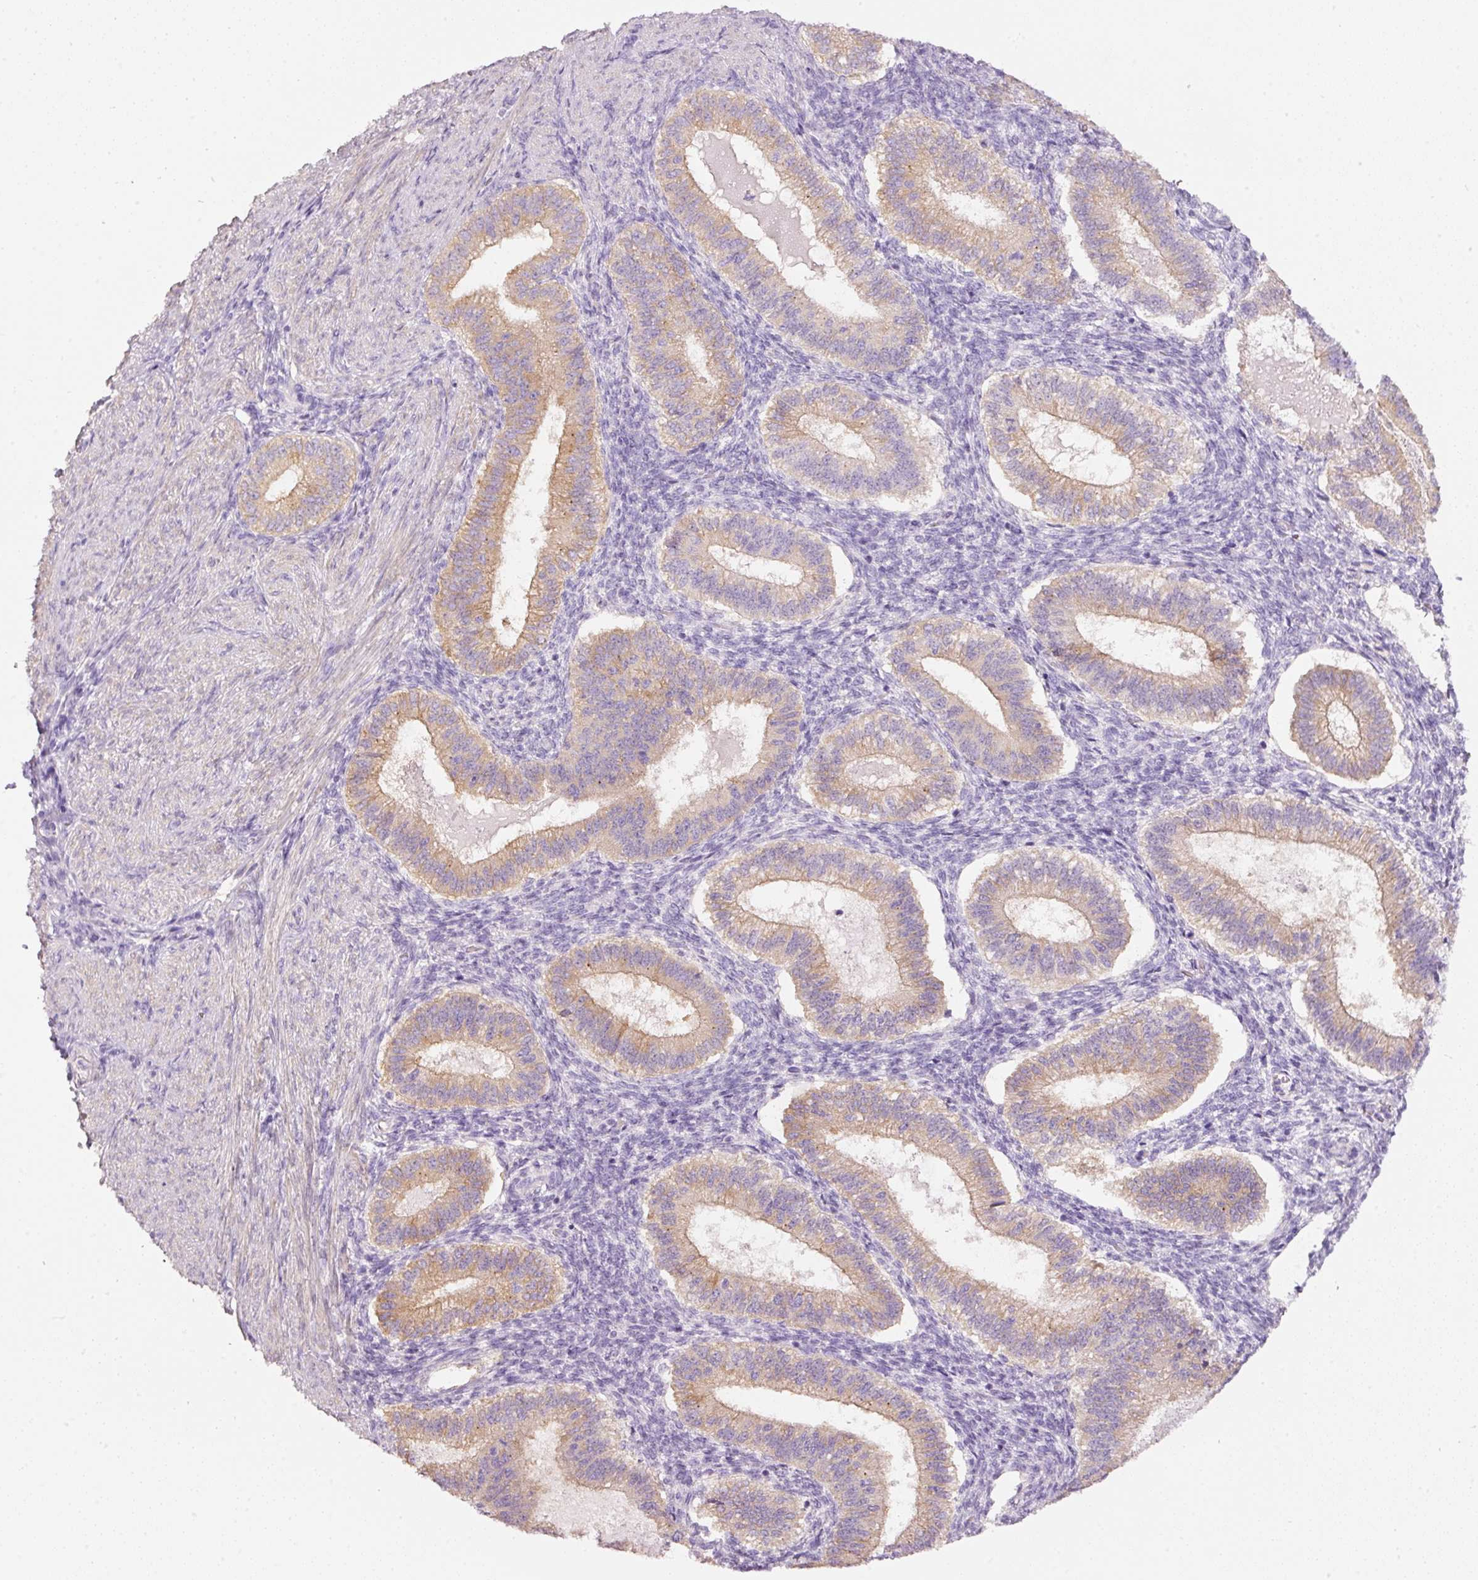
{"staining": {"intensity": "negative", "quantity": "none", "location": "none"}, "tissue": "endometrium", "cell_type": "Cells in endometrial stroma", "image_type": "normal", "snomed": [{"axis": "morphology", "description": "Normal tissue, NOS"}, {"axis": "topography", "description": "Endometrium"}], "caption": "IHC of unremarkable human endometrium displays no positivity in cells in endometrial stroma.", "gene": "PDXDC1", "patient": {"sex": "female", "age": 25}}